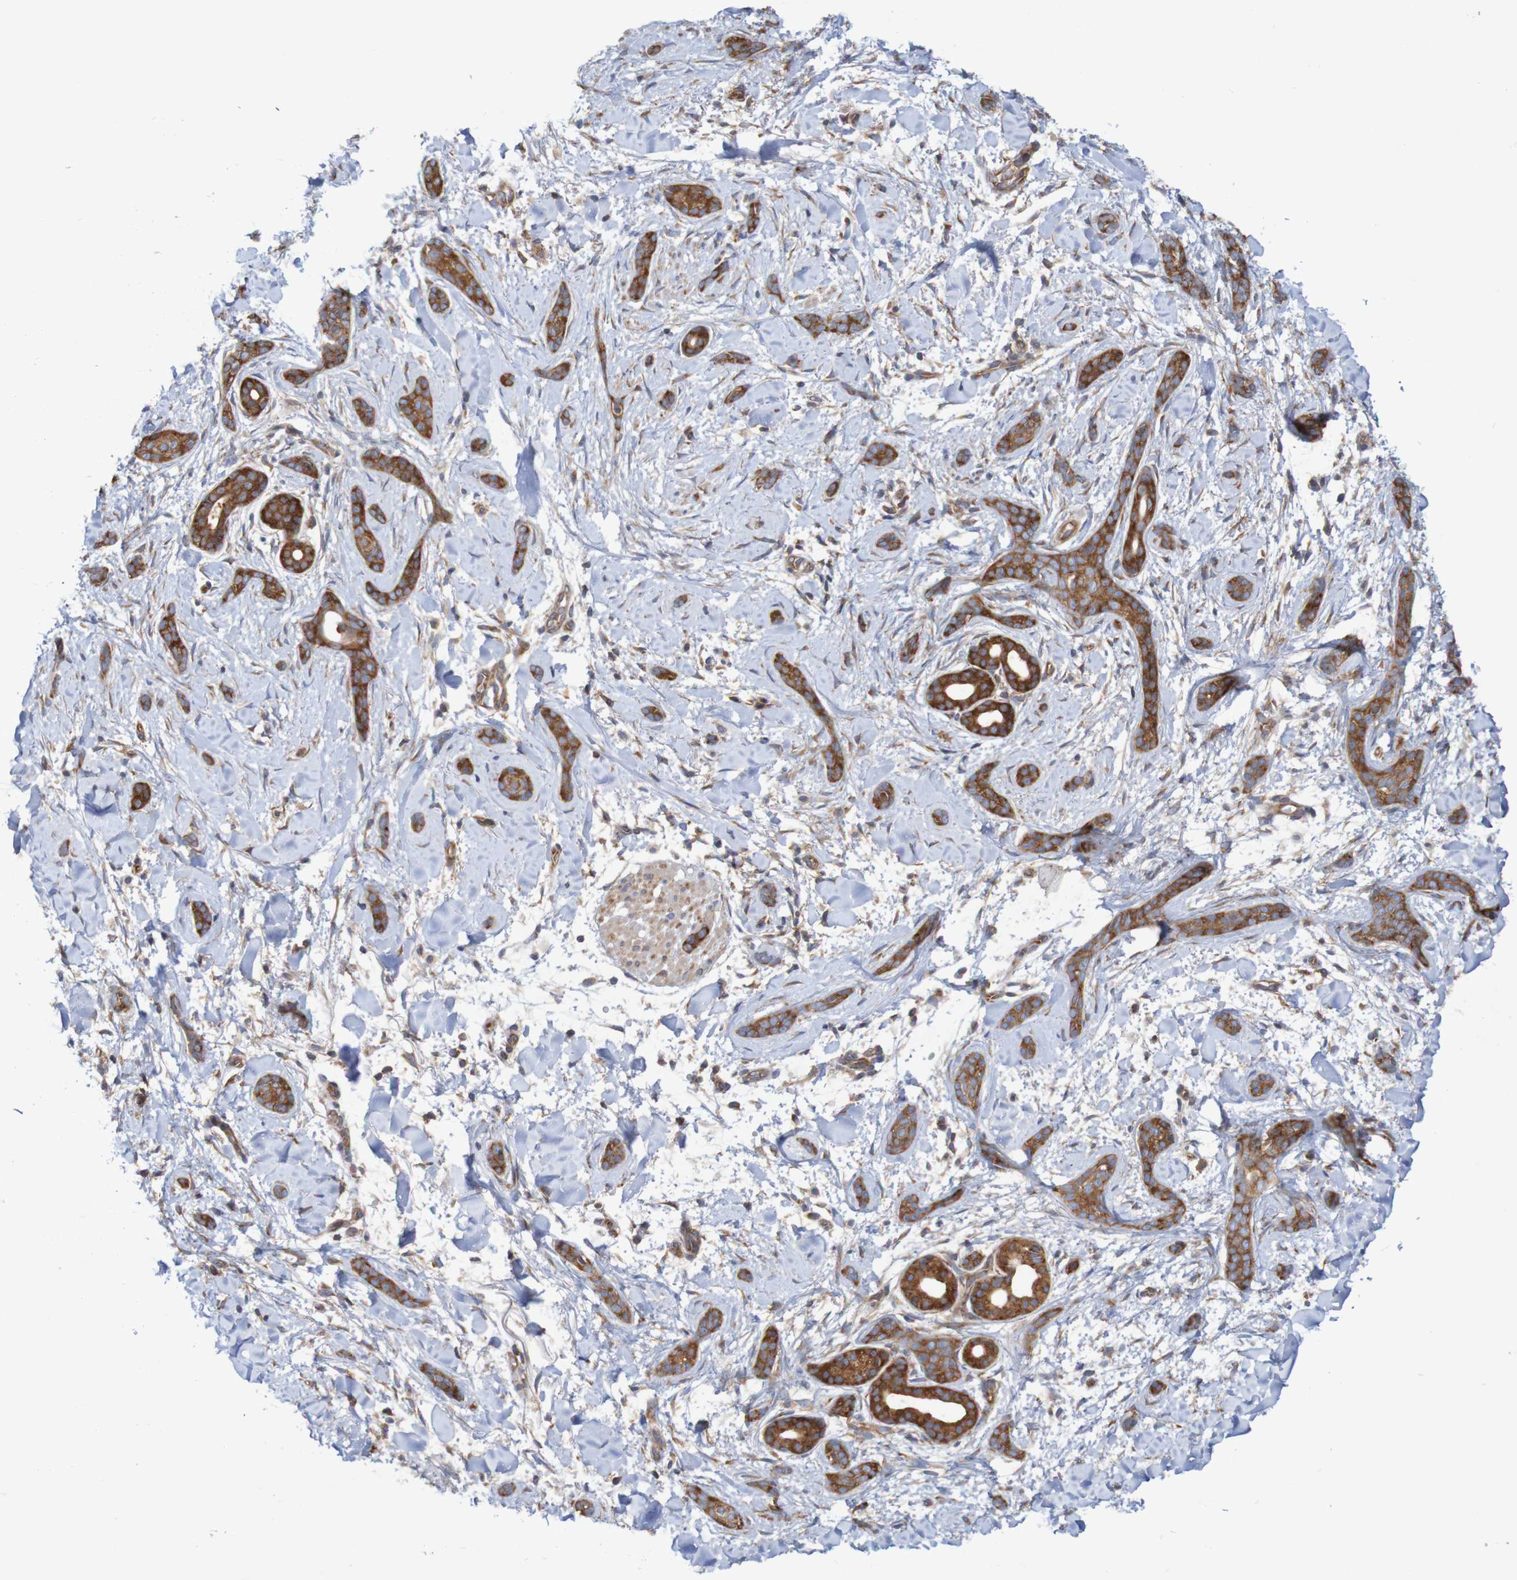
{"staining": {"intensity": "strong", "quantity": ">75%", "location": "cytoplasmic/membranous"}, "tissue": "skin cancer", "cell_type": "Tumor cells", "image_type": "cancer", "snomed": [{"axis": "morphology", "description": "Basal cell carcinoma"}, {"axis": "morphology", "description": "Adnexal tumor, benign"}, {"axis": "topography", "description": "Skin"}], "caption": "There is high levels of strong cytoplasmic/membranous expression in tumor cells of skin benign adnexal tumor, as demonstrated by immunohistochemical staining (brown color).", "gene": "LRRC47", "patient": {"sex": "female", "age": 42}}